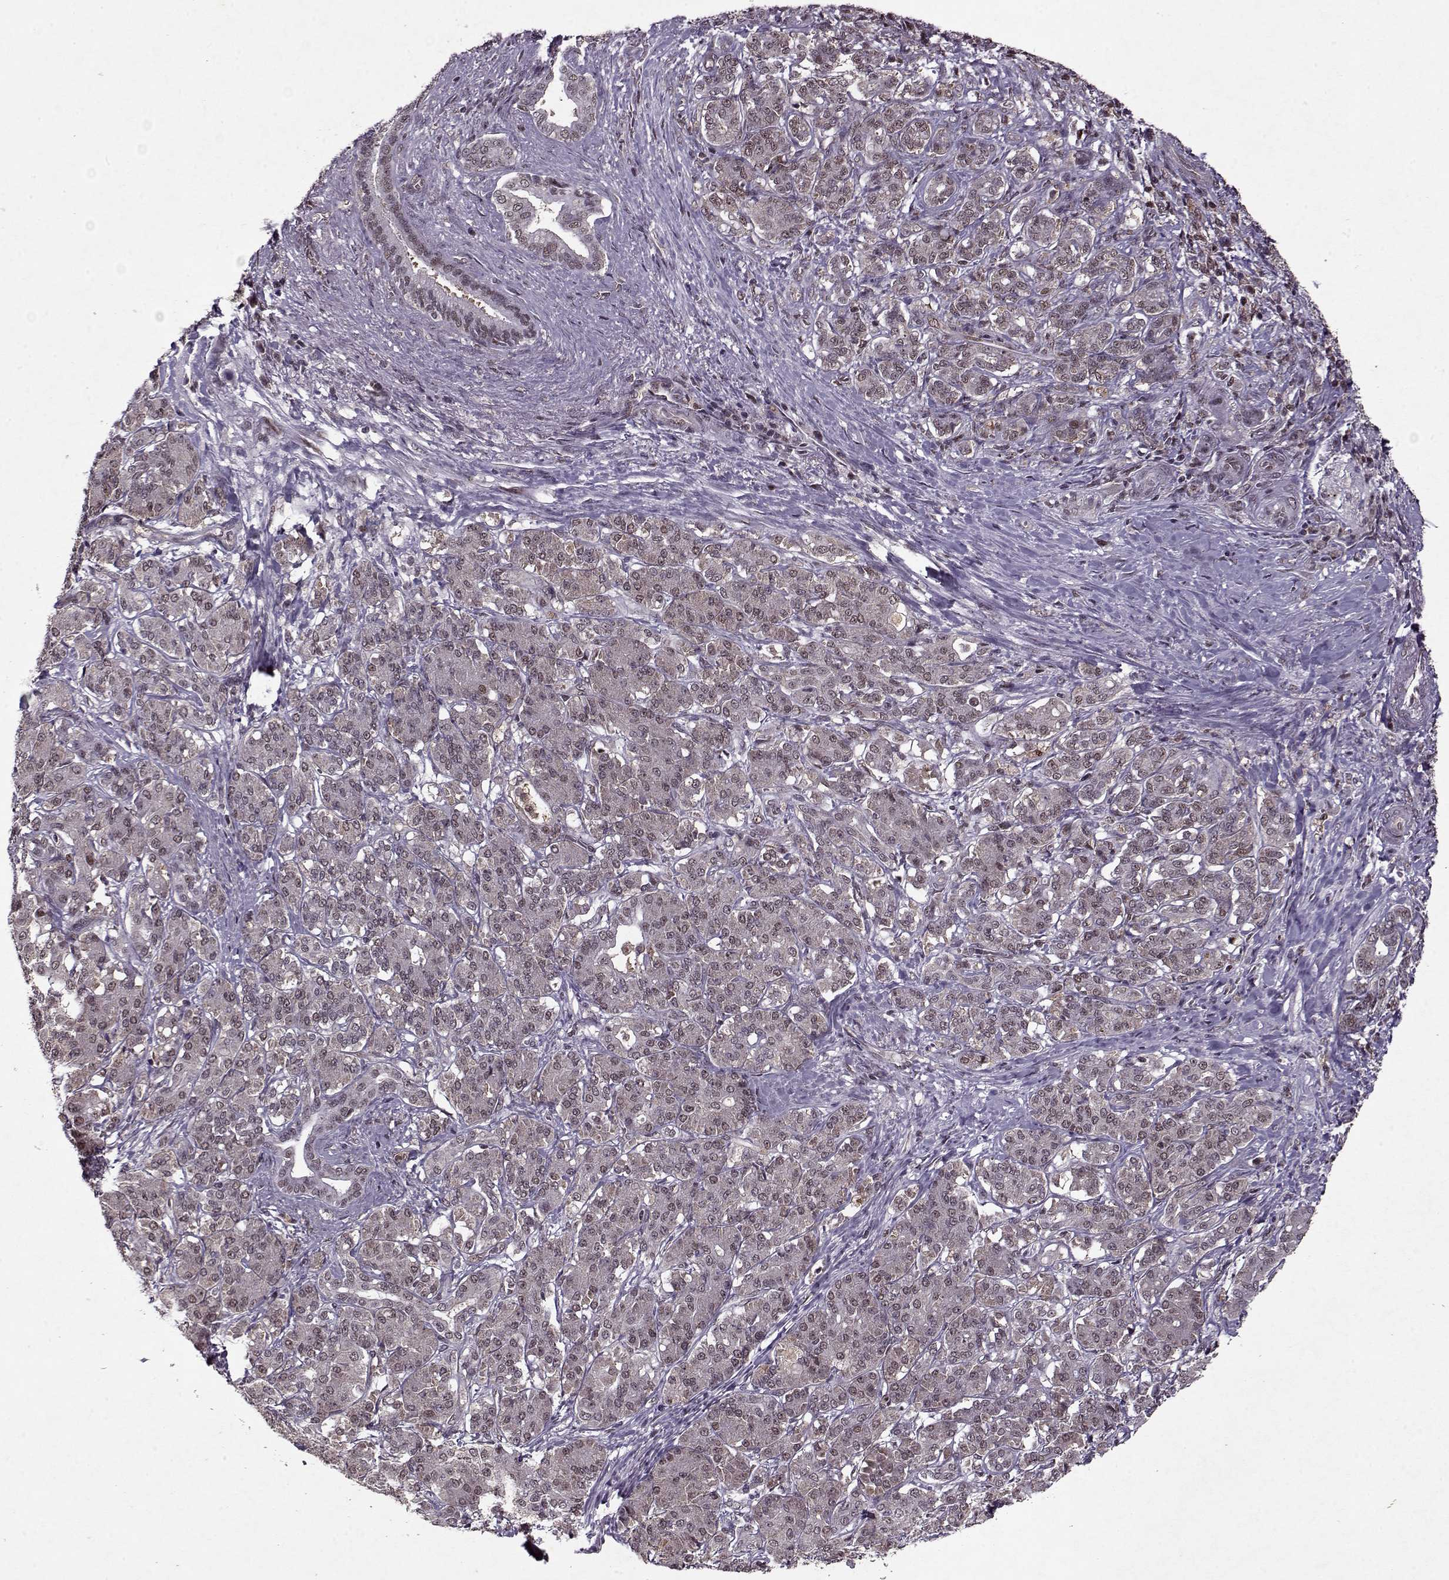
{"staining": {"intensity": "weak", "quantity": ">75%", "location": "nuclear"}, "tissue": "pancreatic cancer", "cell_type": "Tumor cells", "image_type": "cancer", "snomed": [{"axis": "morphology", "description": "Normal tissue, NOS"}, {"axis": "morphology", "description": "Inflammation, NOS"}, {"axis": "morphology", "description": "Adenocarcinoma, NOS"}, {"axis": "topography", "description": "Pancreas"}], "caption": "Tumor cells demonstrate low levels of weak nuclear staining in about >75% of cells in human adenocarcinoma (pancreatic).", "gene": "PSMA7", "patient": {"sex": "male", "age": 57}}